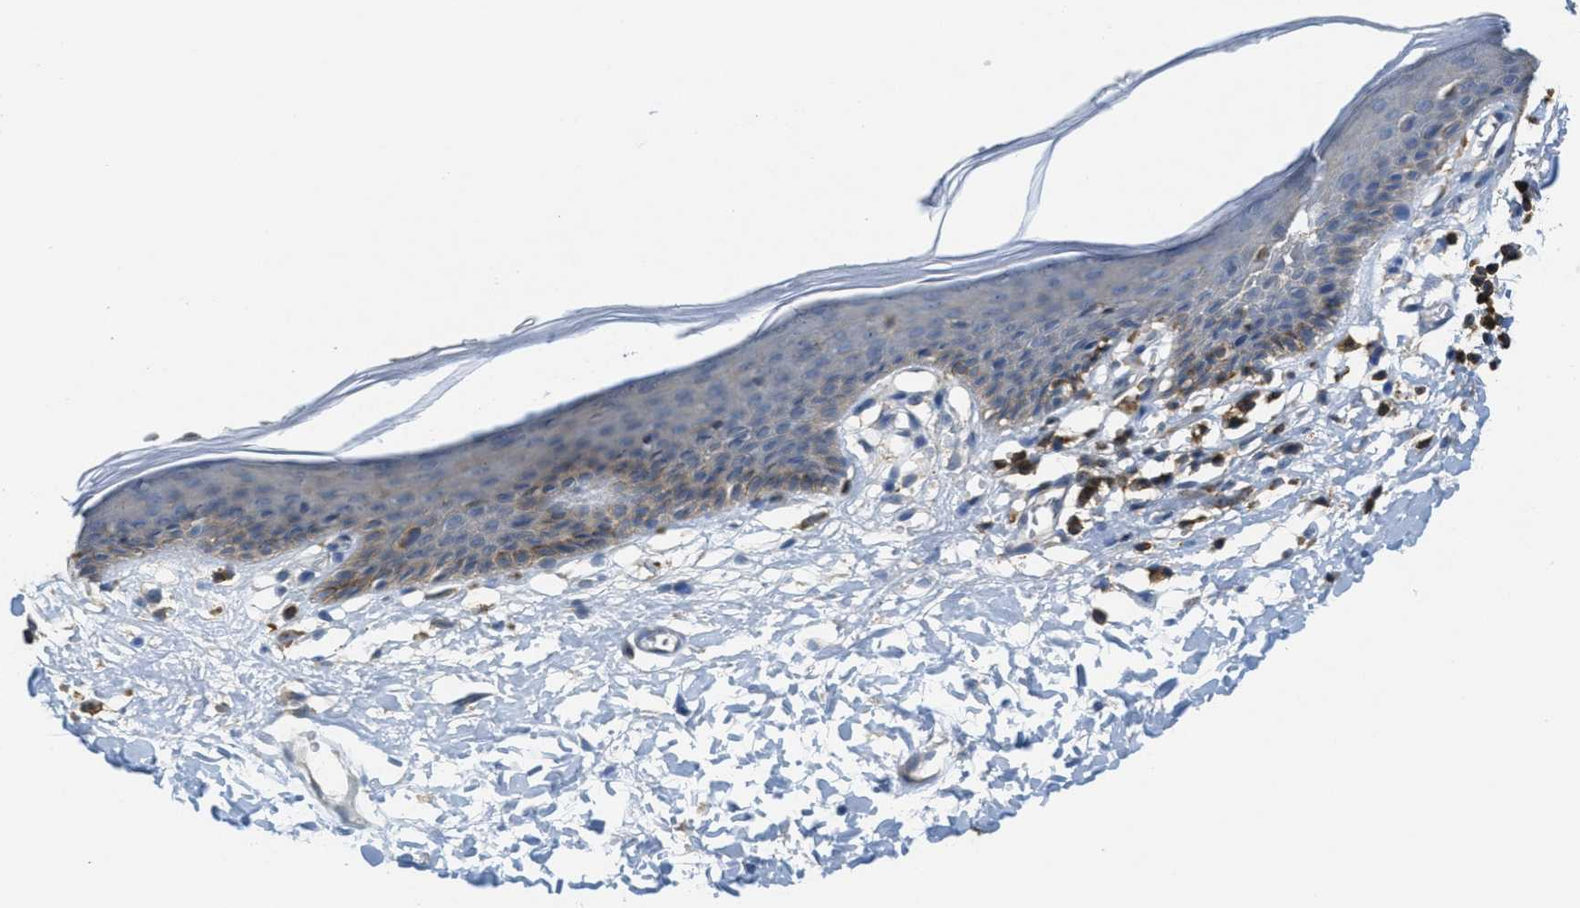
{"staining": {"intensity": "weak", "quantity": "<25%", "location": "cytoplasmic/membranous"}, "tissue": "skin", "cell_type": "Epidermal cells", "image_type": "normal", "snomed": [{"axis": "morphology", "description": "Normal tissue, NOS"}, {"axis": "topography", "description": "Vulva"}], "caption": "IHC photomicrograph of normal human skin stained for a protein (brown), which exhibits no staining in epidermal cells. The staining was performed using DAB to visualize the protein expression in brown, while the nuclei were stained in blue with hematoxylin (Magnification: 20x).", "gene": "GRIK2", "patient": {"sex": "female", "age": 54}}